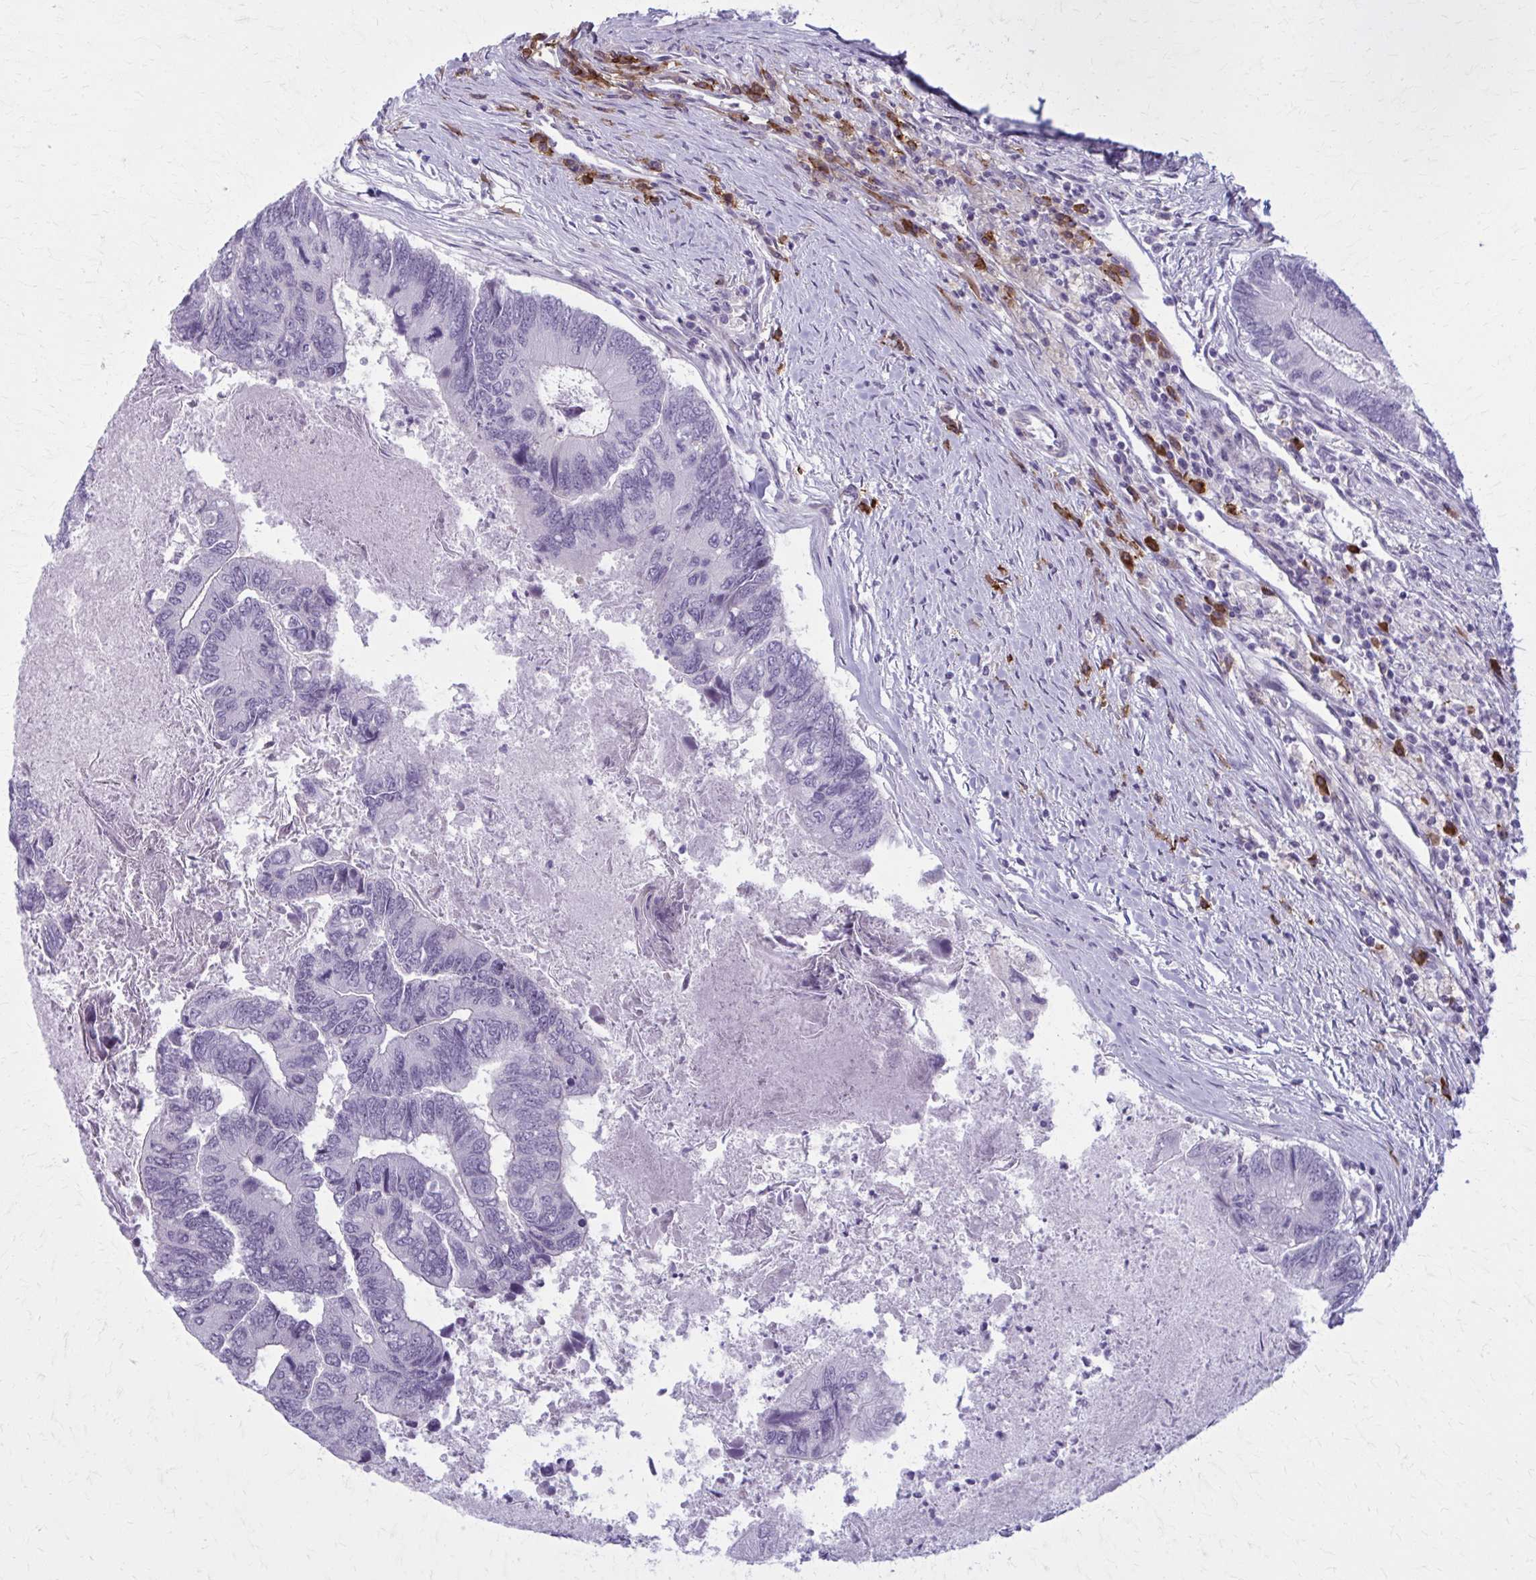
{"staining": {"intensity": "negative", "quantity": "none", "location": "none"}, "tissue": "colorectal cancer", "cell_type": "Tumor cells", "image_type": "cancer", "snomed": [{"axis": "morphology", "description": "Adenocarcinoma, NOS"}, {"axis": "topography", "description": "Colon"}], "caption": "The immunohistochemistry (IHC) photomicrograph has no significant staining in tumor cells of adenocarcinoma (colorectal) tissue.", "gene": "CD38", "patient": {"sex": "female", "age": 67}}